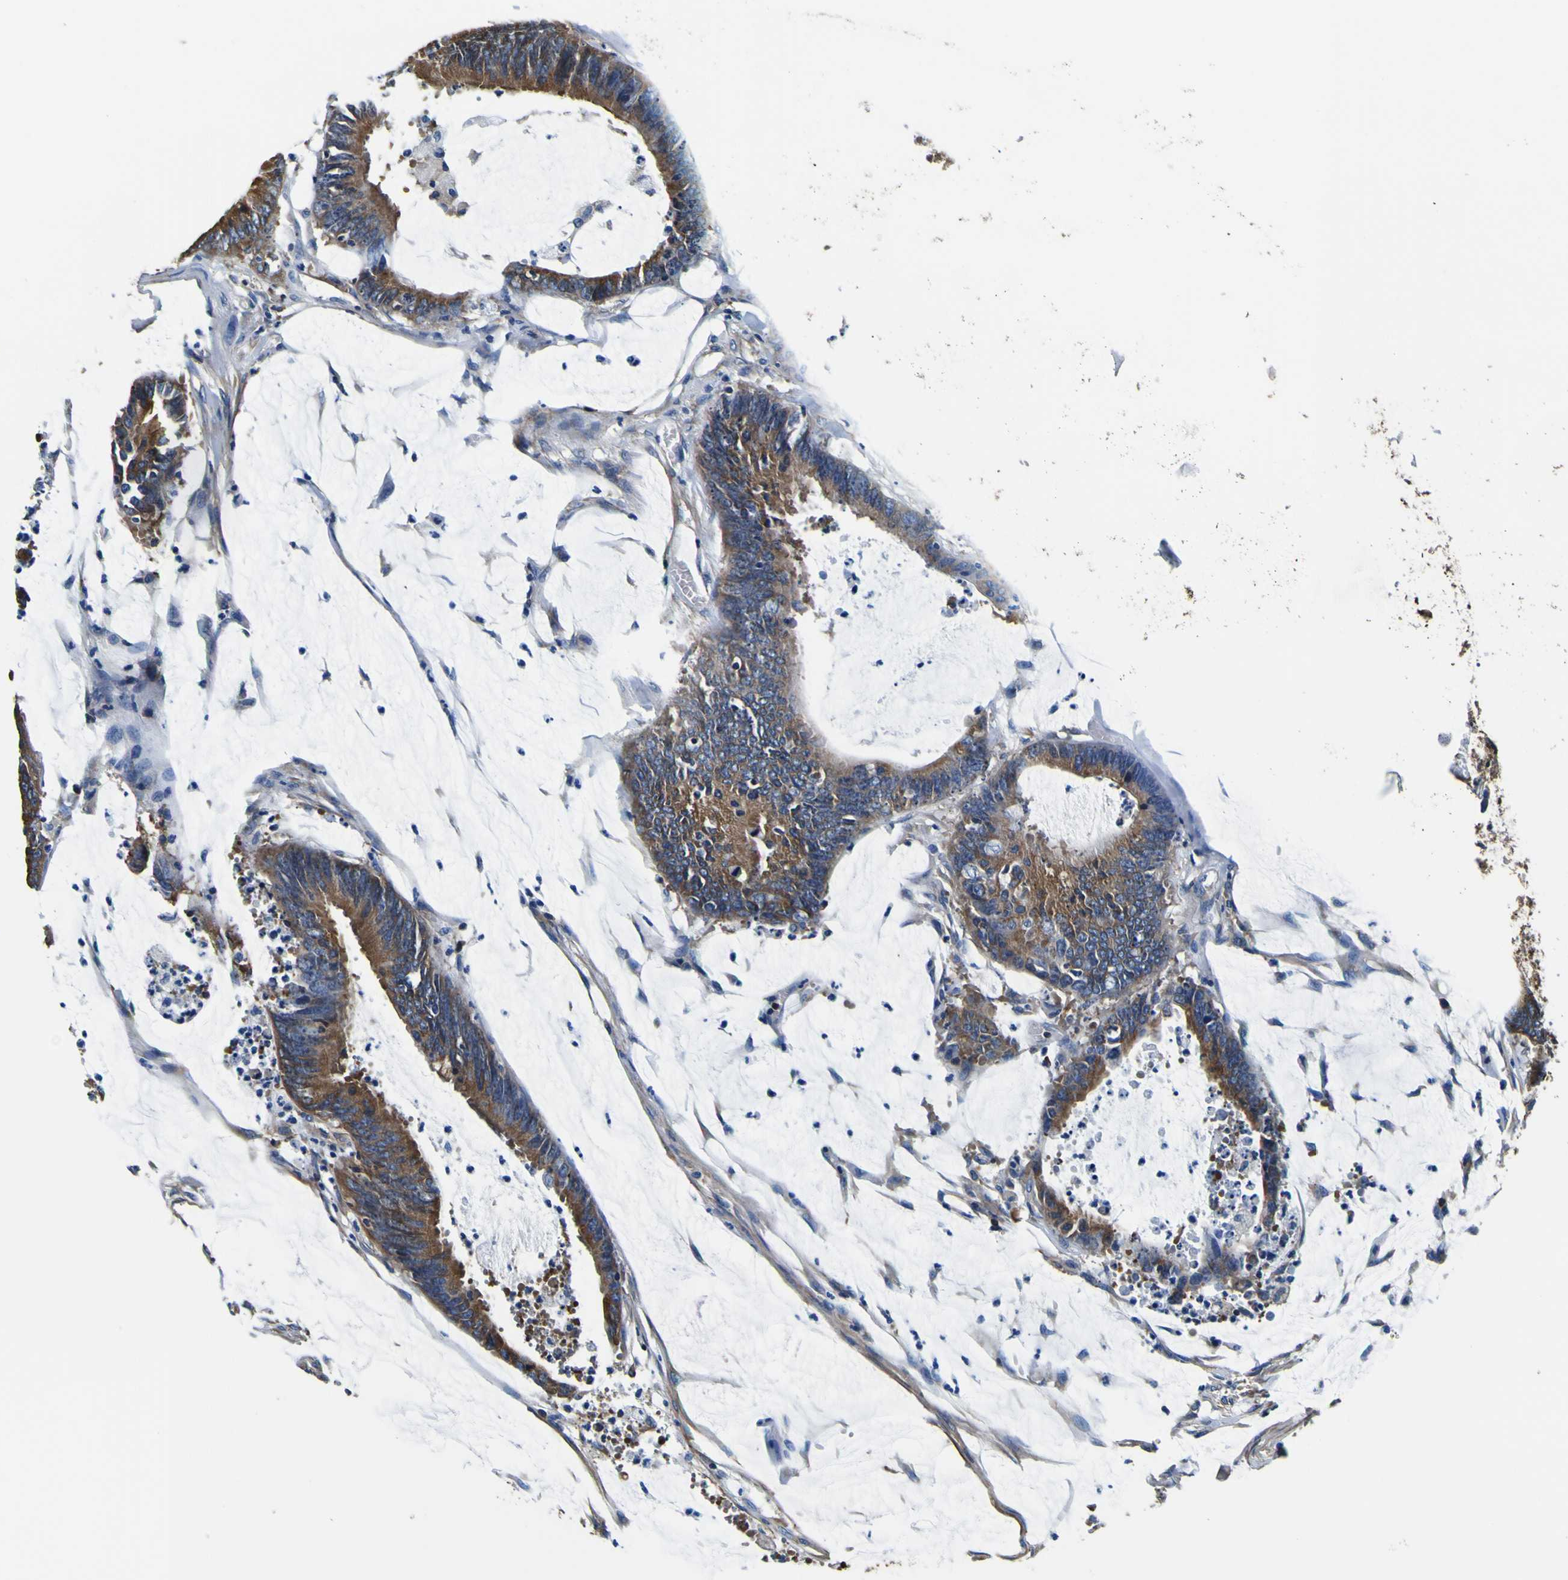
{"staining": {"intensity": "moderate", "quantity": ">75%", "location": "cytoplasmic/membranous"}, "tissue": "colorectal cancer", "cell_type": "Tumor cells", "image_type": "cancer", "snomed": [{"axis": "morphology", "description": "Adenocarcinoma, NOS"}, {"axis": "topography", "description": "Rectum"}], "caption": "About >75% of tumor cells in colorectal cancer demonstrate moderate cytoplasmic/membranous protein staining as visualized by brown immunohistochemical staining.", "gene": "TUBA1B", "patient": {"sex": "female", "age": 66}}